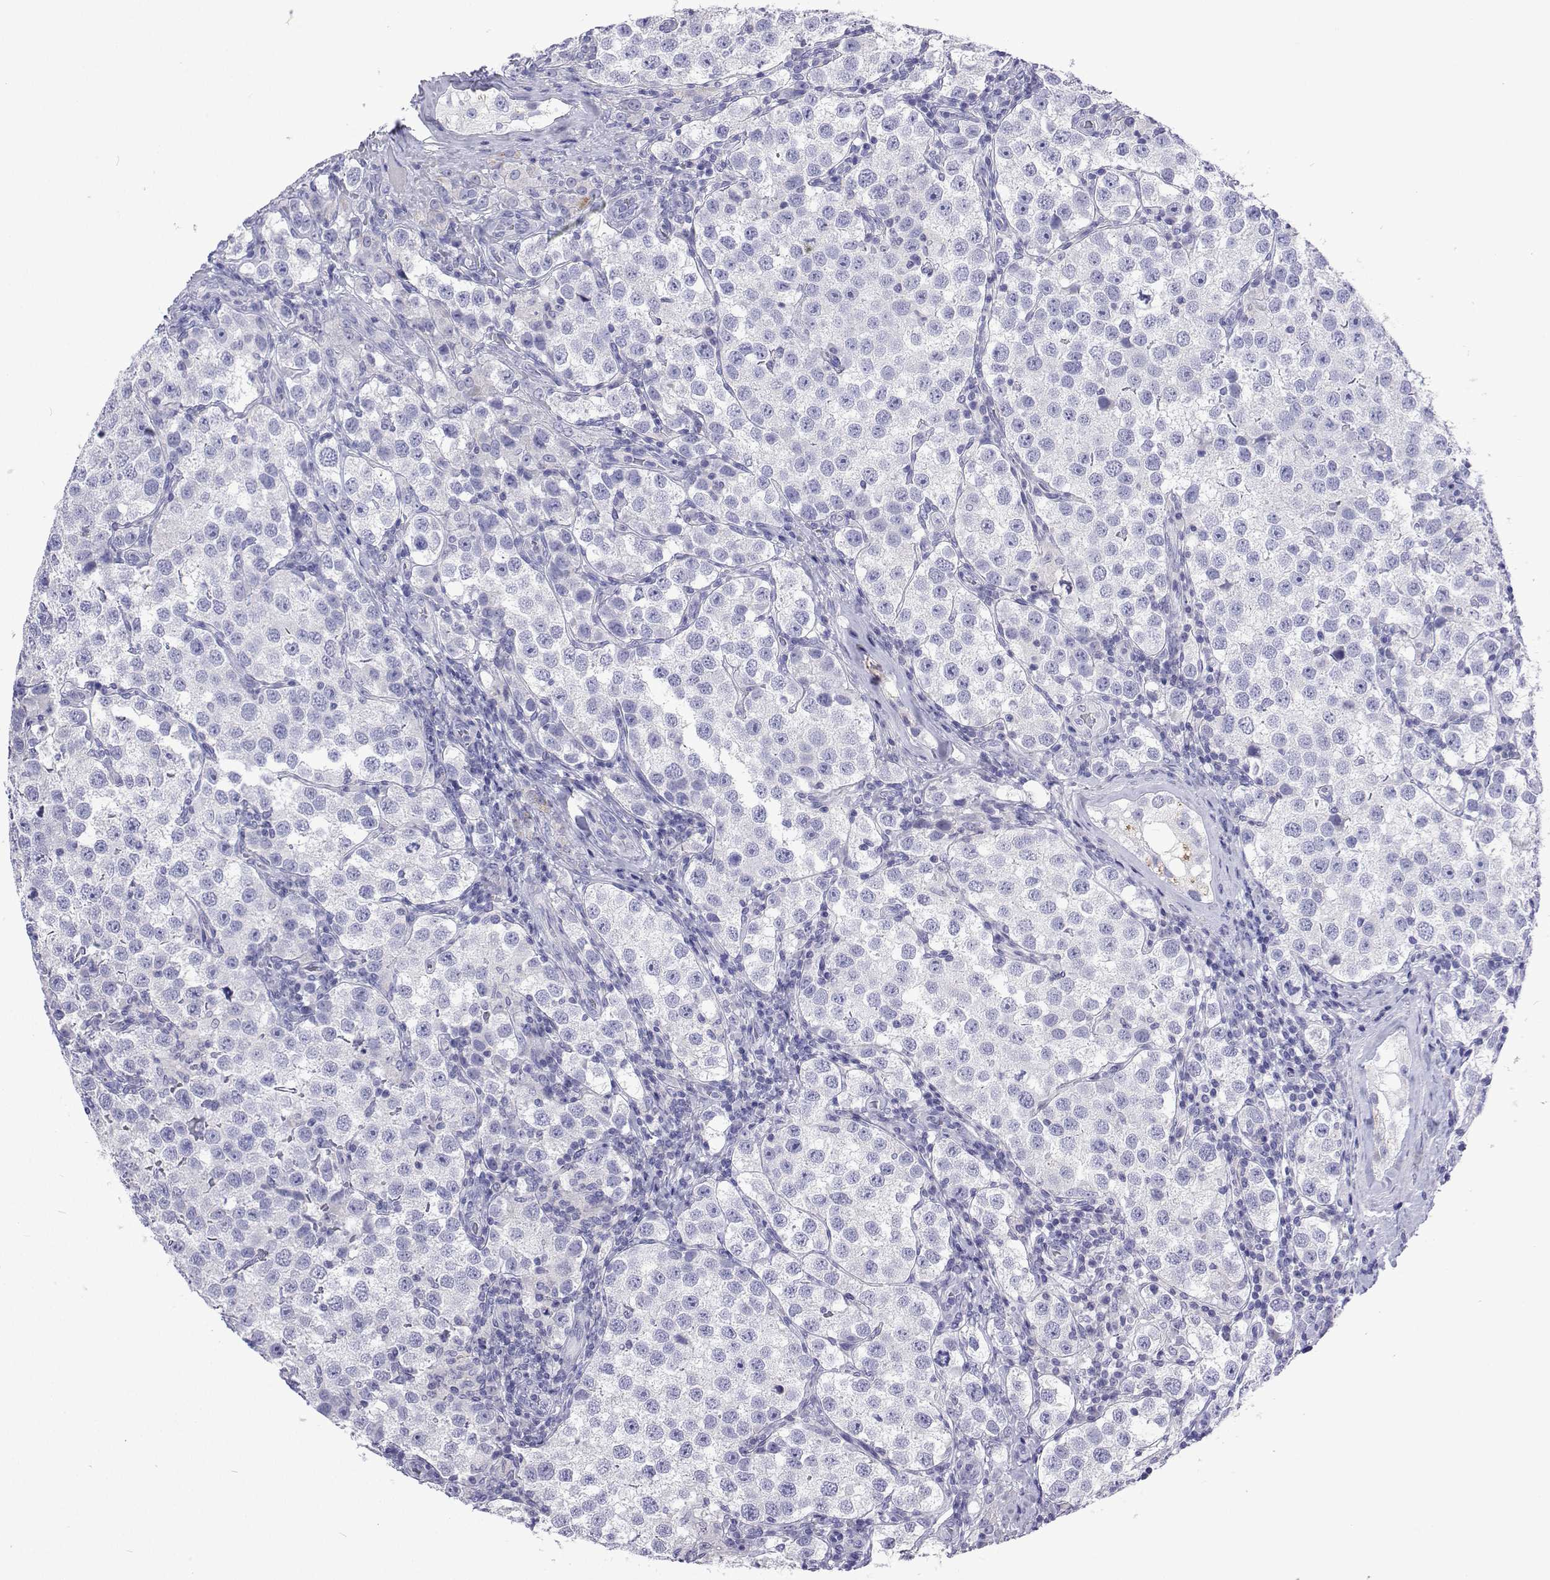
{"staining": {"intensity": "negative", "quantity": "none", "location": "none"}, "tissue": "testis cancer", "cell_type": "Tumor cells", "image_type": "cancer", "snomed": [{"axis": "morphology", "description": "Seminoma, NOS"}, {"axis": "topography", "description": "Testis"}], "caption": "Image shows no significant protein staining in tumor cells of testis cancer (seminoma). The staining was performed using DAB (3,3'-diaminobenzidine) to visualize the protein expression in brown, while the nuclei were stained in blue with hematoxylin (Magnification: 20x).", "gene": "UMODL1", "patient": {"sex": "male", "age": 37}}